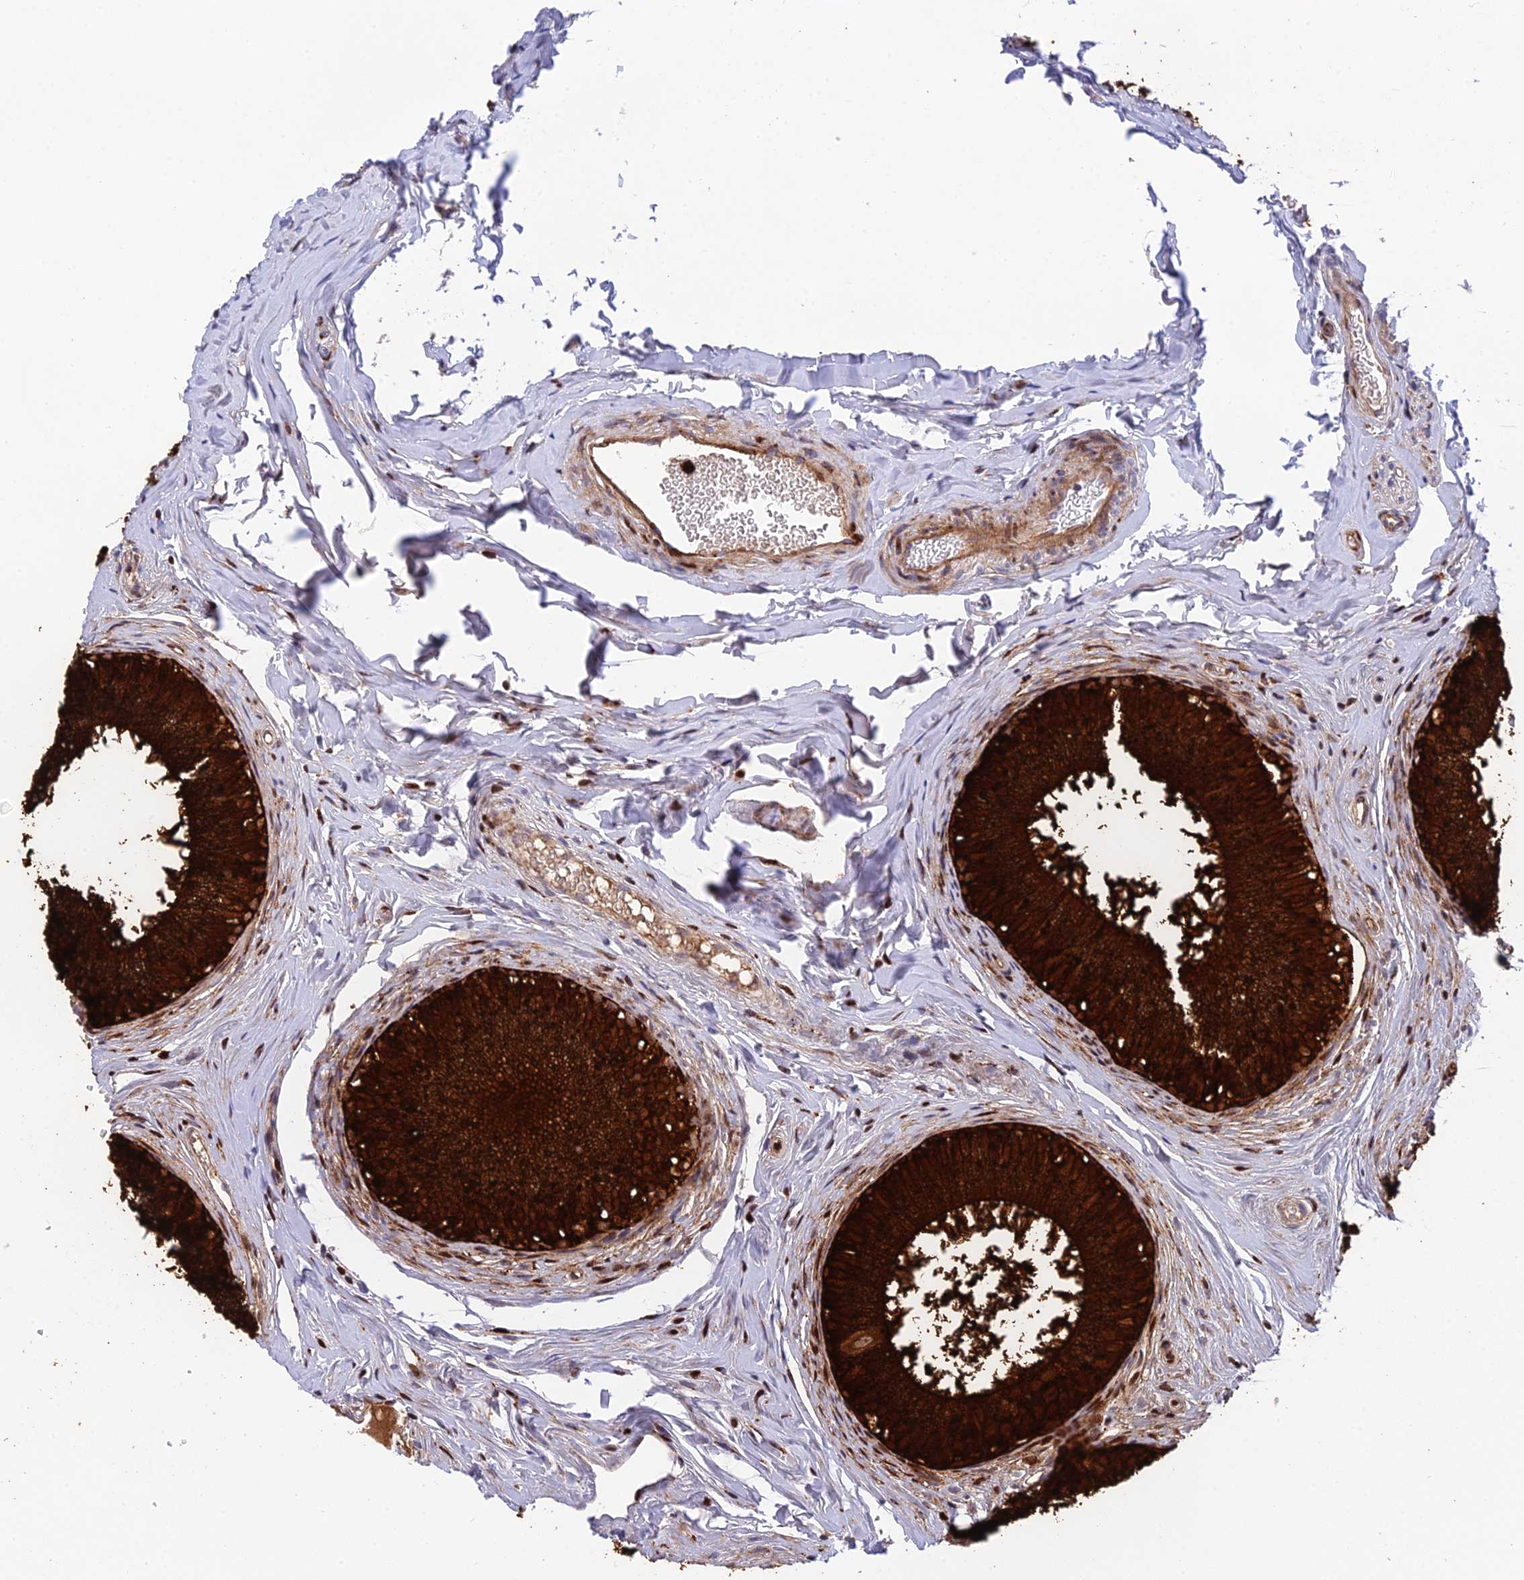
{"staining": {"intensity": "strong", "quantity": ">75%", "location": "cytoplasmic/membranous,nuclear"}, "tissue": "epididymis", "cell_type": "Glandular cells", "image_type": "normal", "snomed": [{"axis": "morphology", "description": "Normal tissue, NOS"}, {"axis": "topography", "description": "Epididymis"}], "caption": "The immunohistochemical stain highlights strong cytoplasmic/membranous,nuclear expression in glandular cells of benign epididymis.", "gene": "CPSF4L", "patient": {"sex": "male", "age": 34}}